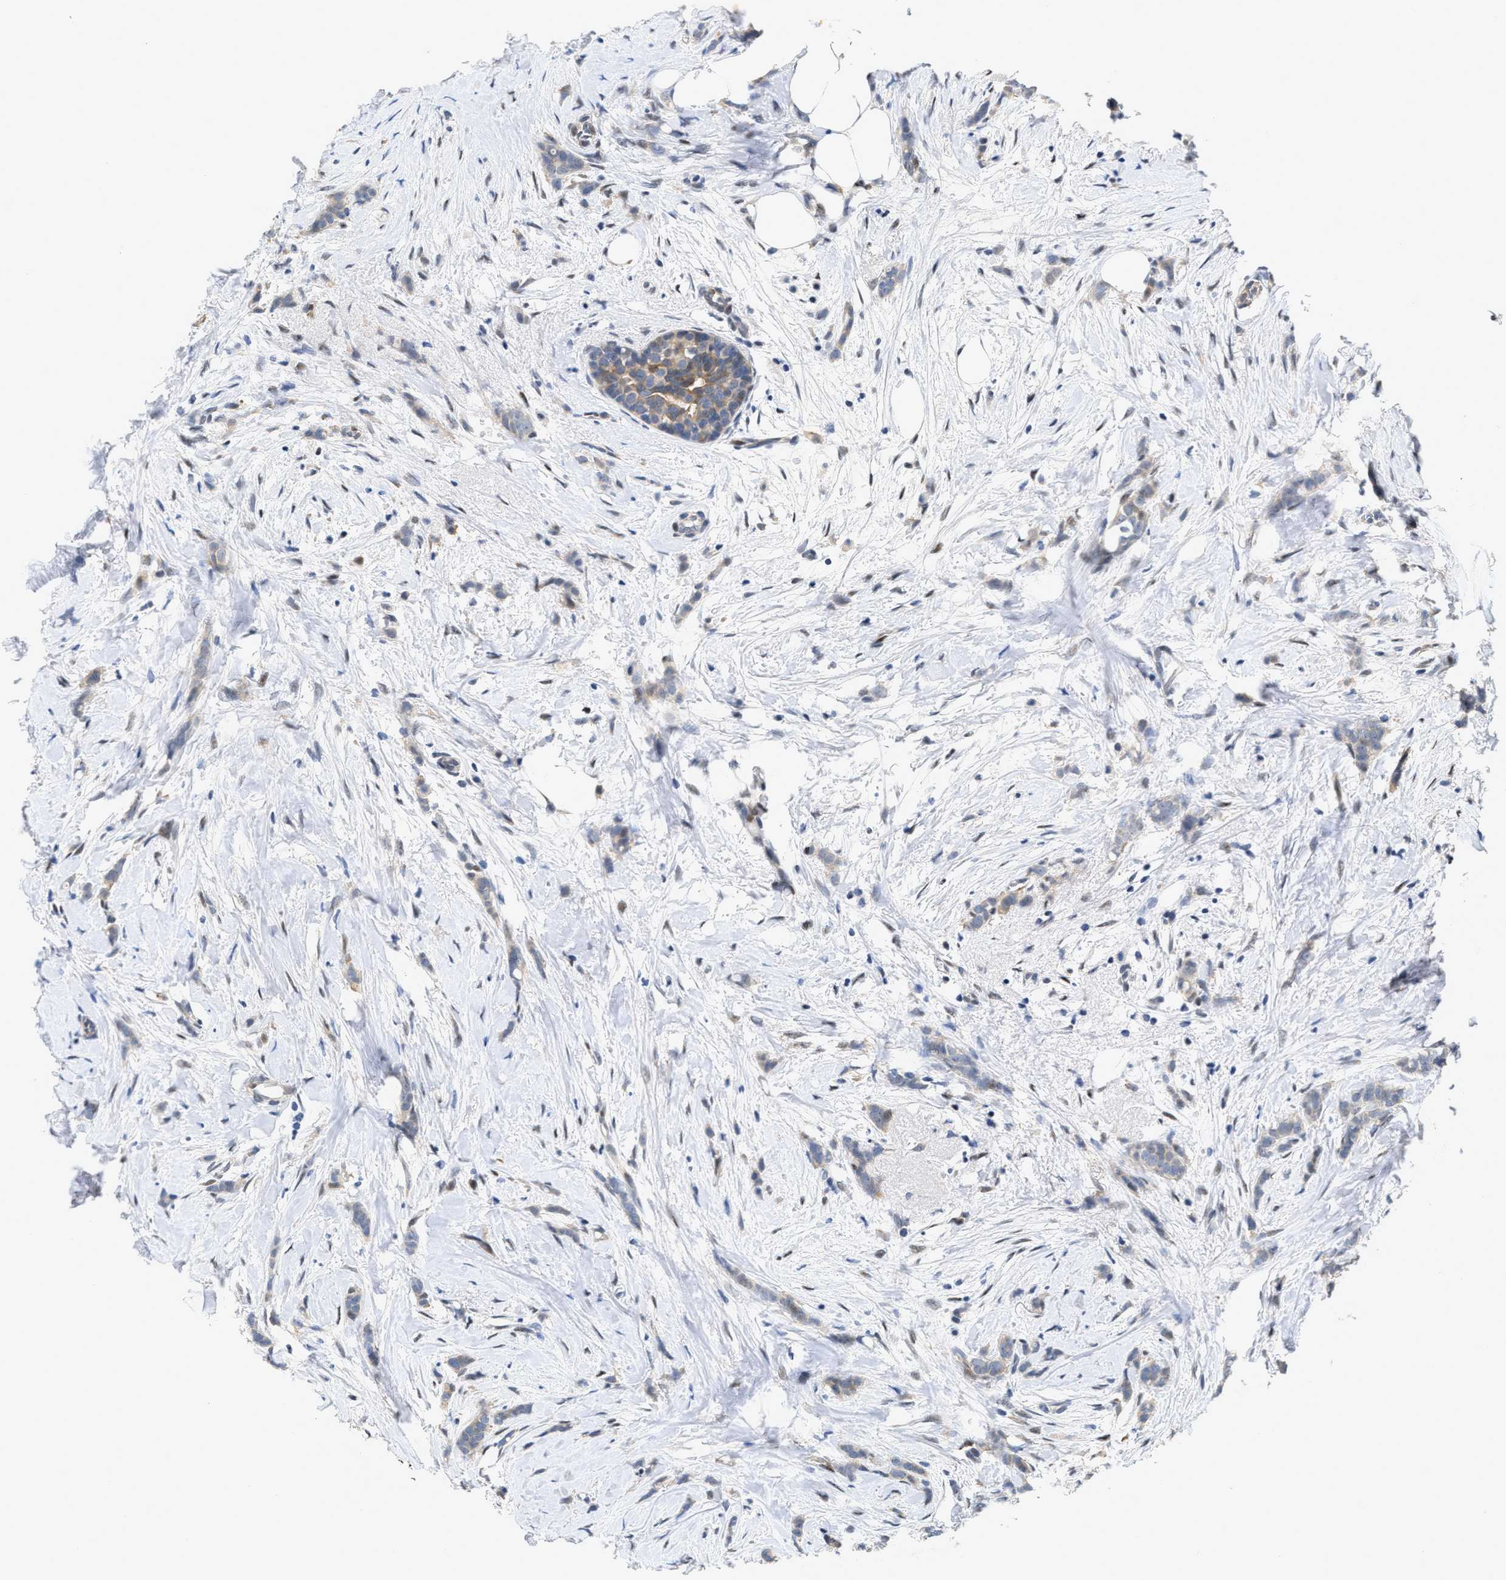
{"staining": {"intensity": "weak", "quantity": ">75%", "location": "cytoplasmic/membranous"}, "tissue": "breast cancer", "cell_type": "Tumor cells", "image_type": "cancer", "snomed": [{"axis": "morphology", "description": "Lobular carcinoma, in situ"}, {"axis": "morphology", "description": "Lobular carcinoma"}, {"axis": "topography", "description": "Breast"}], "caption": "Breast cancer (lobular carcinoma in situ) was stained to show a protein in brown. There is low levels of weak cytoplasmic/membranous expression in about >75% of tumor cells. (DAB IHC with brightfield microscopy, high magnification).", "gene": "VIP", "patient": {"sex": "female", "age": 41}}